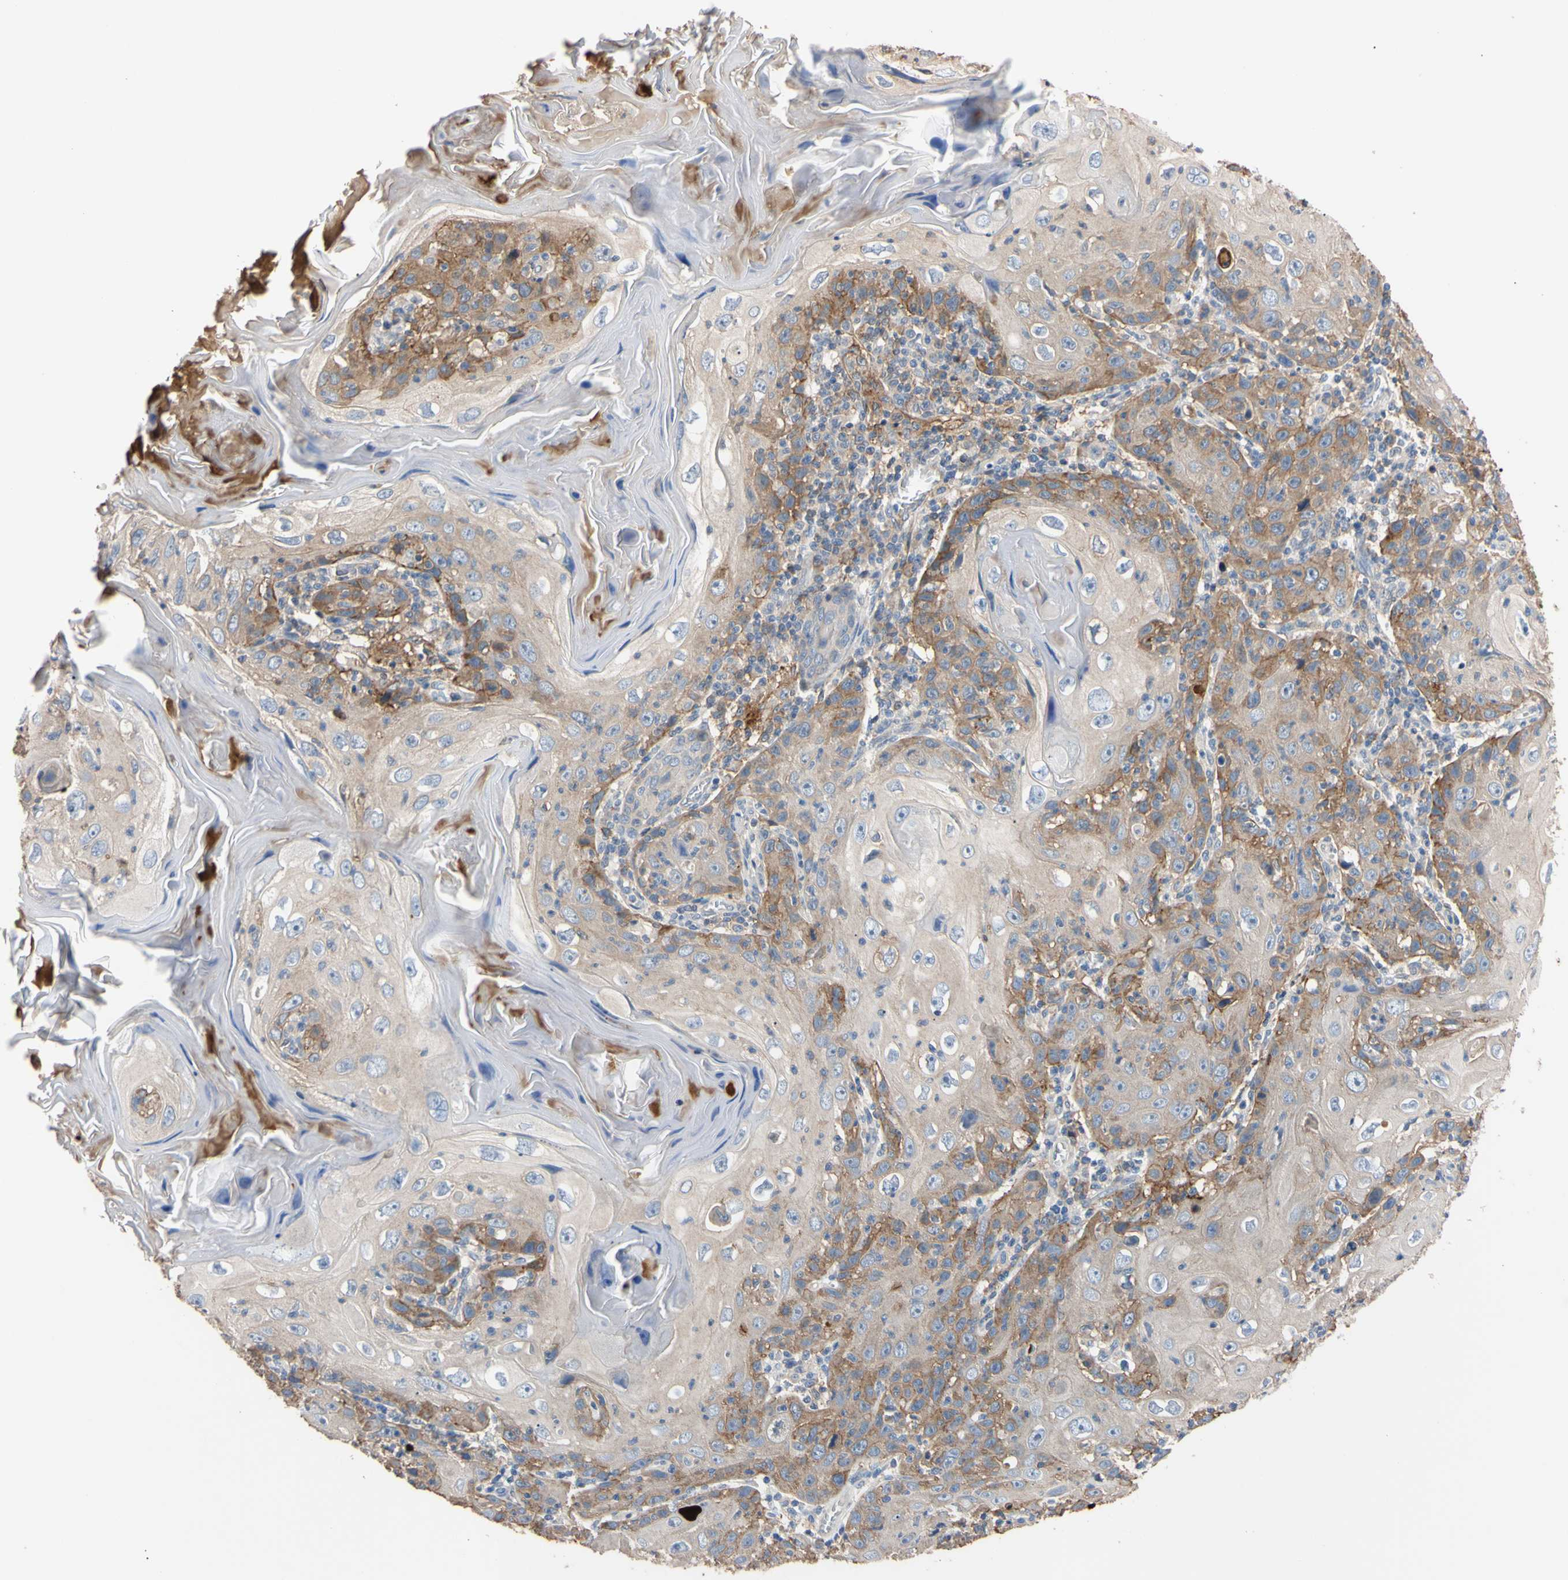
{"staining": {"intensity": "moderate", "quantity": "25%-75%", "location": "cytoplasmic/membranous"}, "tissue": "skin cancer", "cell_type": "Tumor cells", "image_type": "cancer", "snomed": [{"axis": "morphology", "description": "Squamous cell carcinoma, NOS"}, {"axis": "topography", "description": "Skin"}], "caption": "An IHC photomicrograph of neoplastic tissue is shown. Protein staining in brown shows moderate cytoplasmic/membranous positivity in squamous cell carcinoma (skin) within tumor cells.", "gene": "PNKD", "patient": {"sex": "female", "age": 88}}